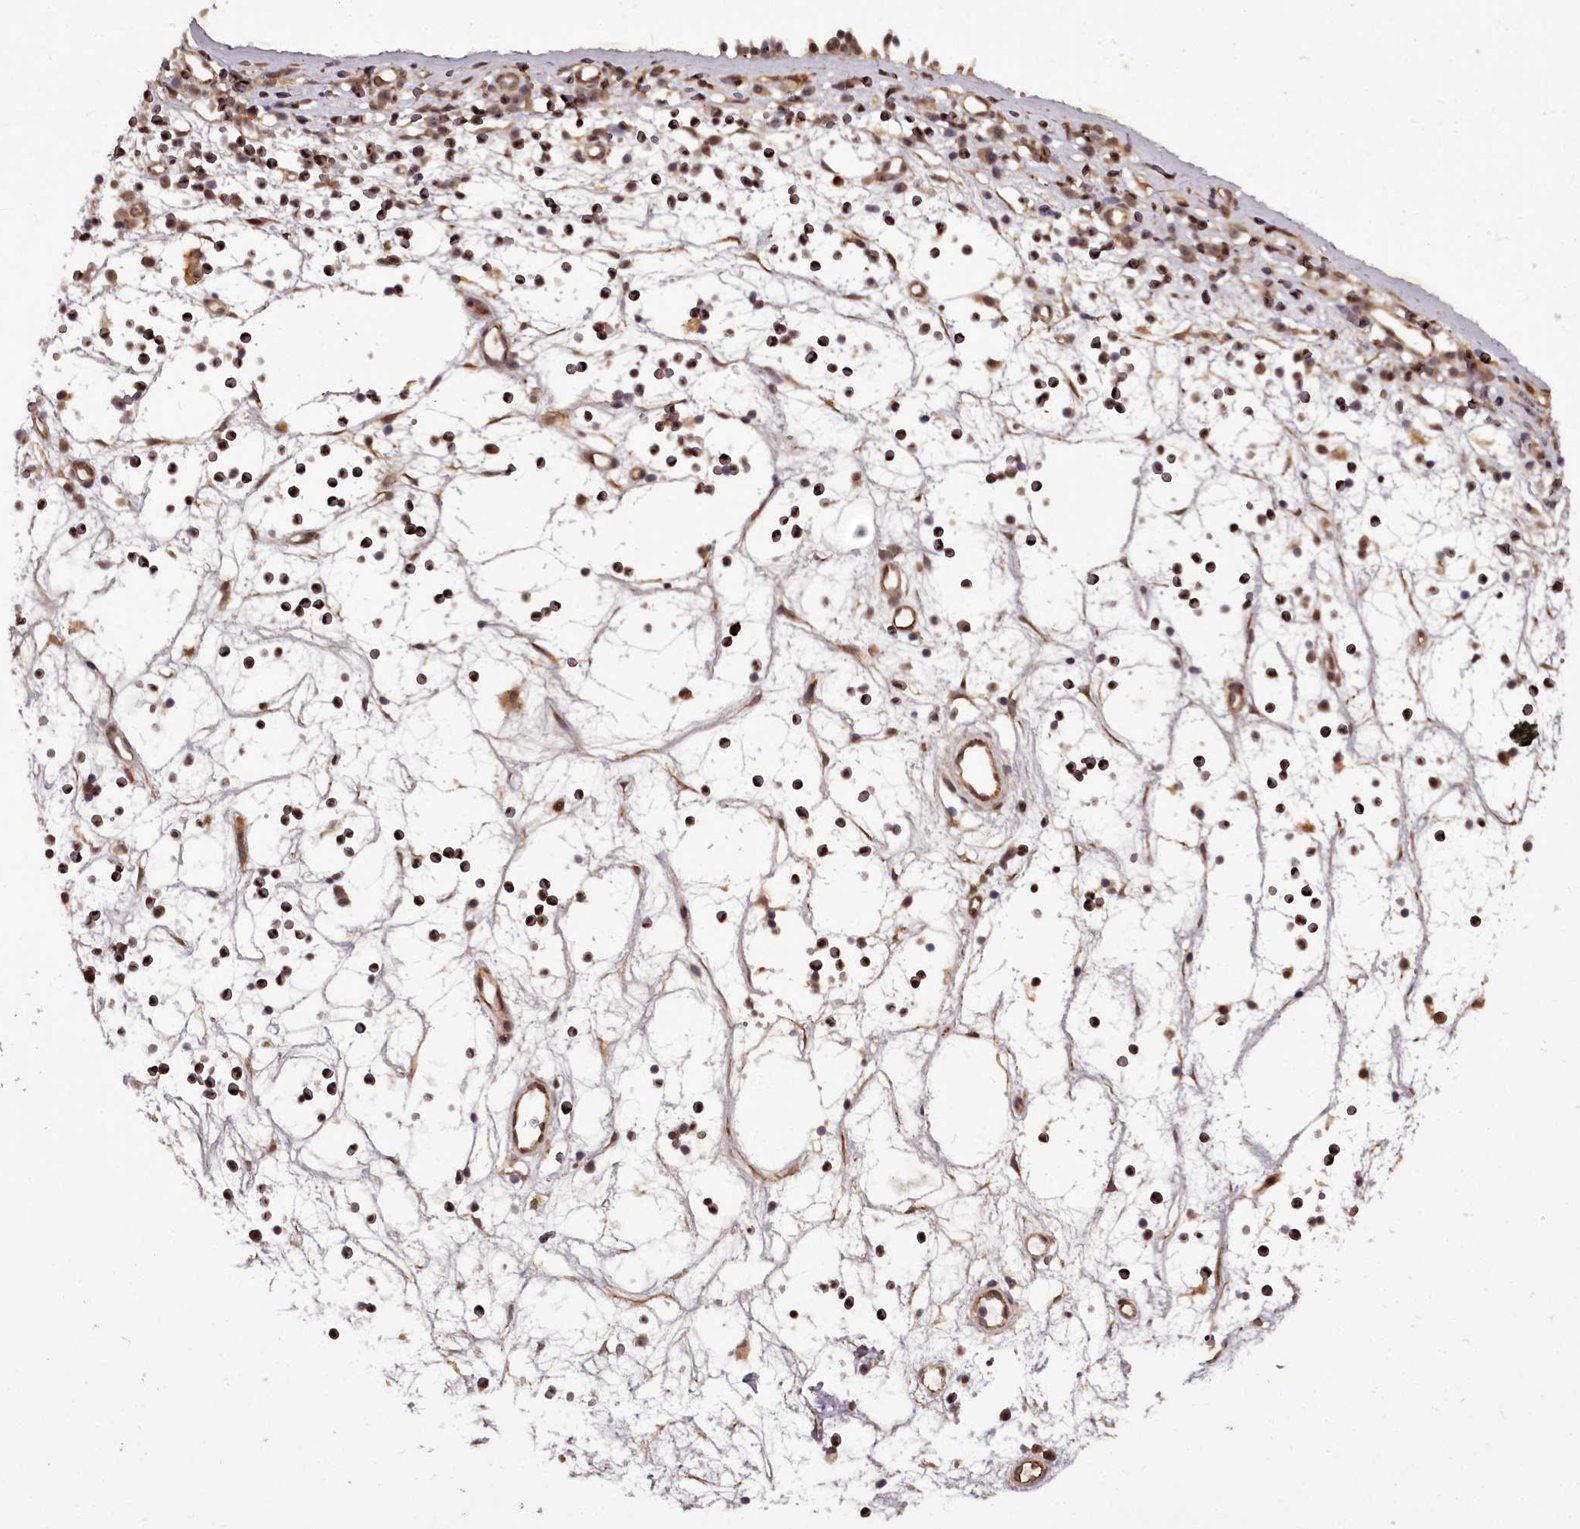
{"staining": {"intensity": "moderate", "quantity": ">75%", "location": "cytoplasmic/membranous,nuclear"}, "tissue": "nasopharynx", "cell_type": "Respiratory epithelial cells", "image_type": "normal", "snomed": [{"axis": "morphology", "description": "Normal tissue, NOS"}, {"axis": "morphology", "description": "Inflammation, NOS"}, {"axis": "morphology", "description": "Malignant melanoma, Metastatic site"}, {"axis": "topography", "description": "Nasopharynx"}], "caption": "Immunohistochemical staining of unremarkable nasopharynx exhibits moderate cytoplasmic/membranous,nuclear protein staining in about >75% of respiratory epithelial cells.", "gene": "MAML3", "patient": {"sex": "male", "age": 70}}